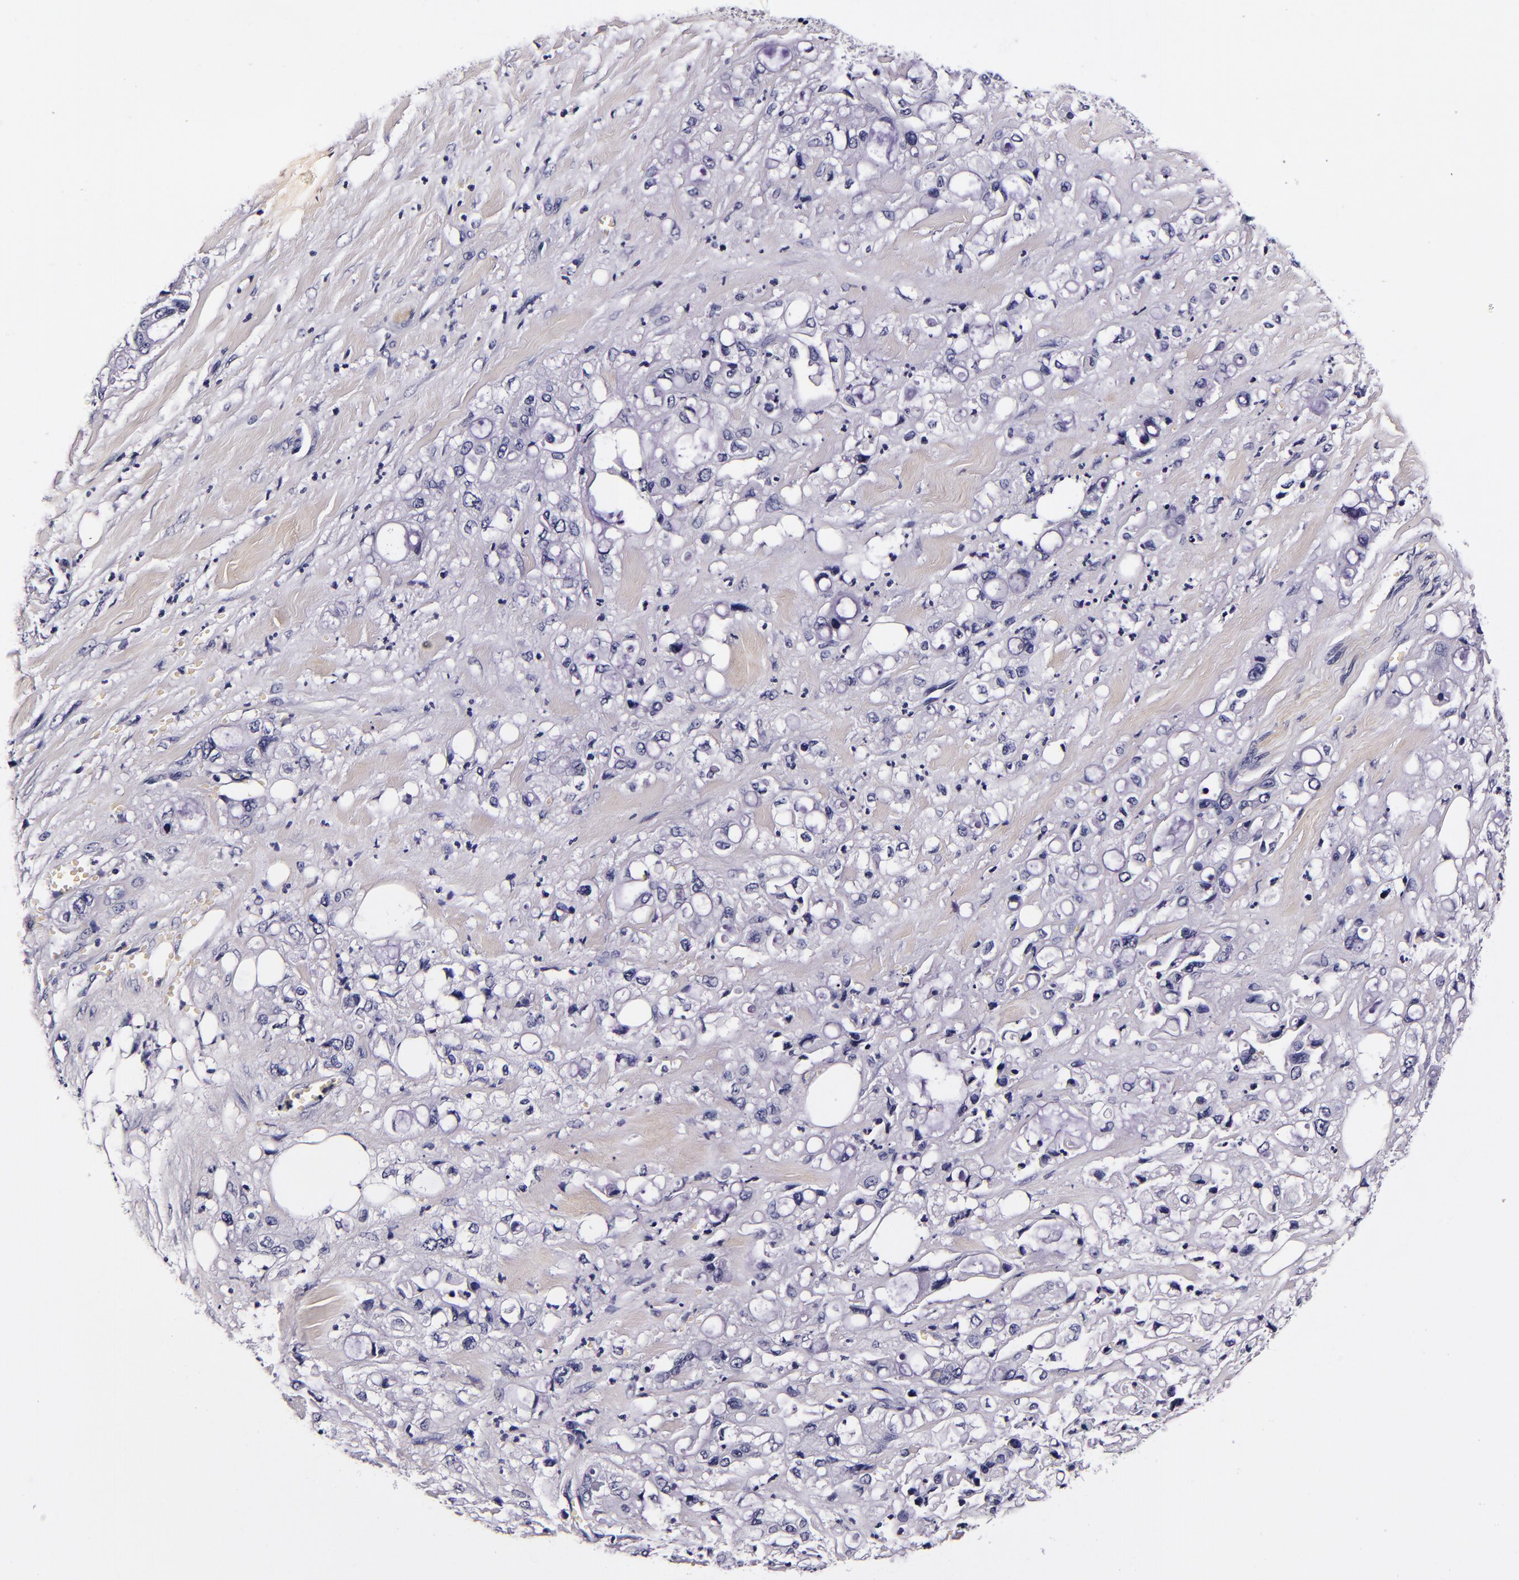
{"staining": {"intensity": "negative", "quantity": "none", "location": "none"}, "tissue": "pancreatic cancer", "cell_type": "Tumor cells", "image_type": "cancer", "snomed": [{"axis": "morphology", "description": "Adenocarcinoma, NOS"}, {"axis": "topography", "description": "Pancreas"}], "caption": "This is a micrograph of immunohistochemistry staining of adenocarcinoma (pancreatic), which shows no staining in tumor cells.", "gene": "FBN1", "patient": {"sex": "male", "age": 70}}